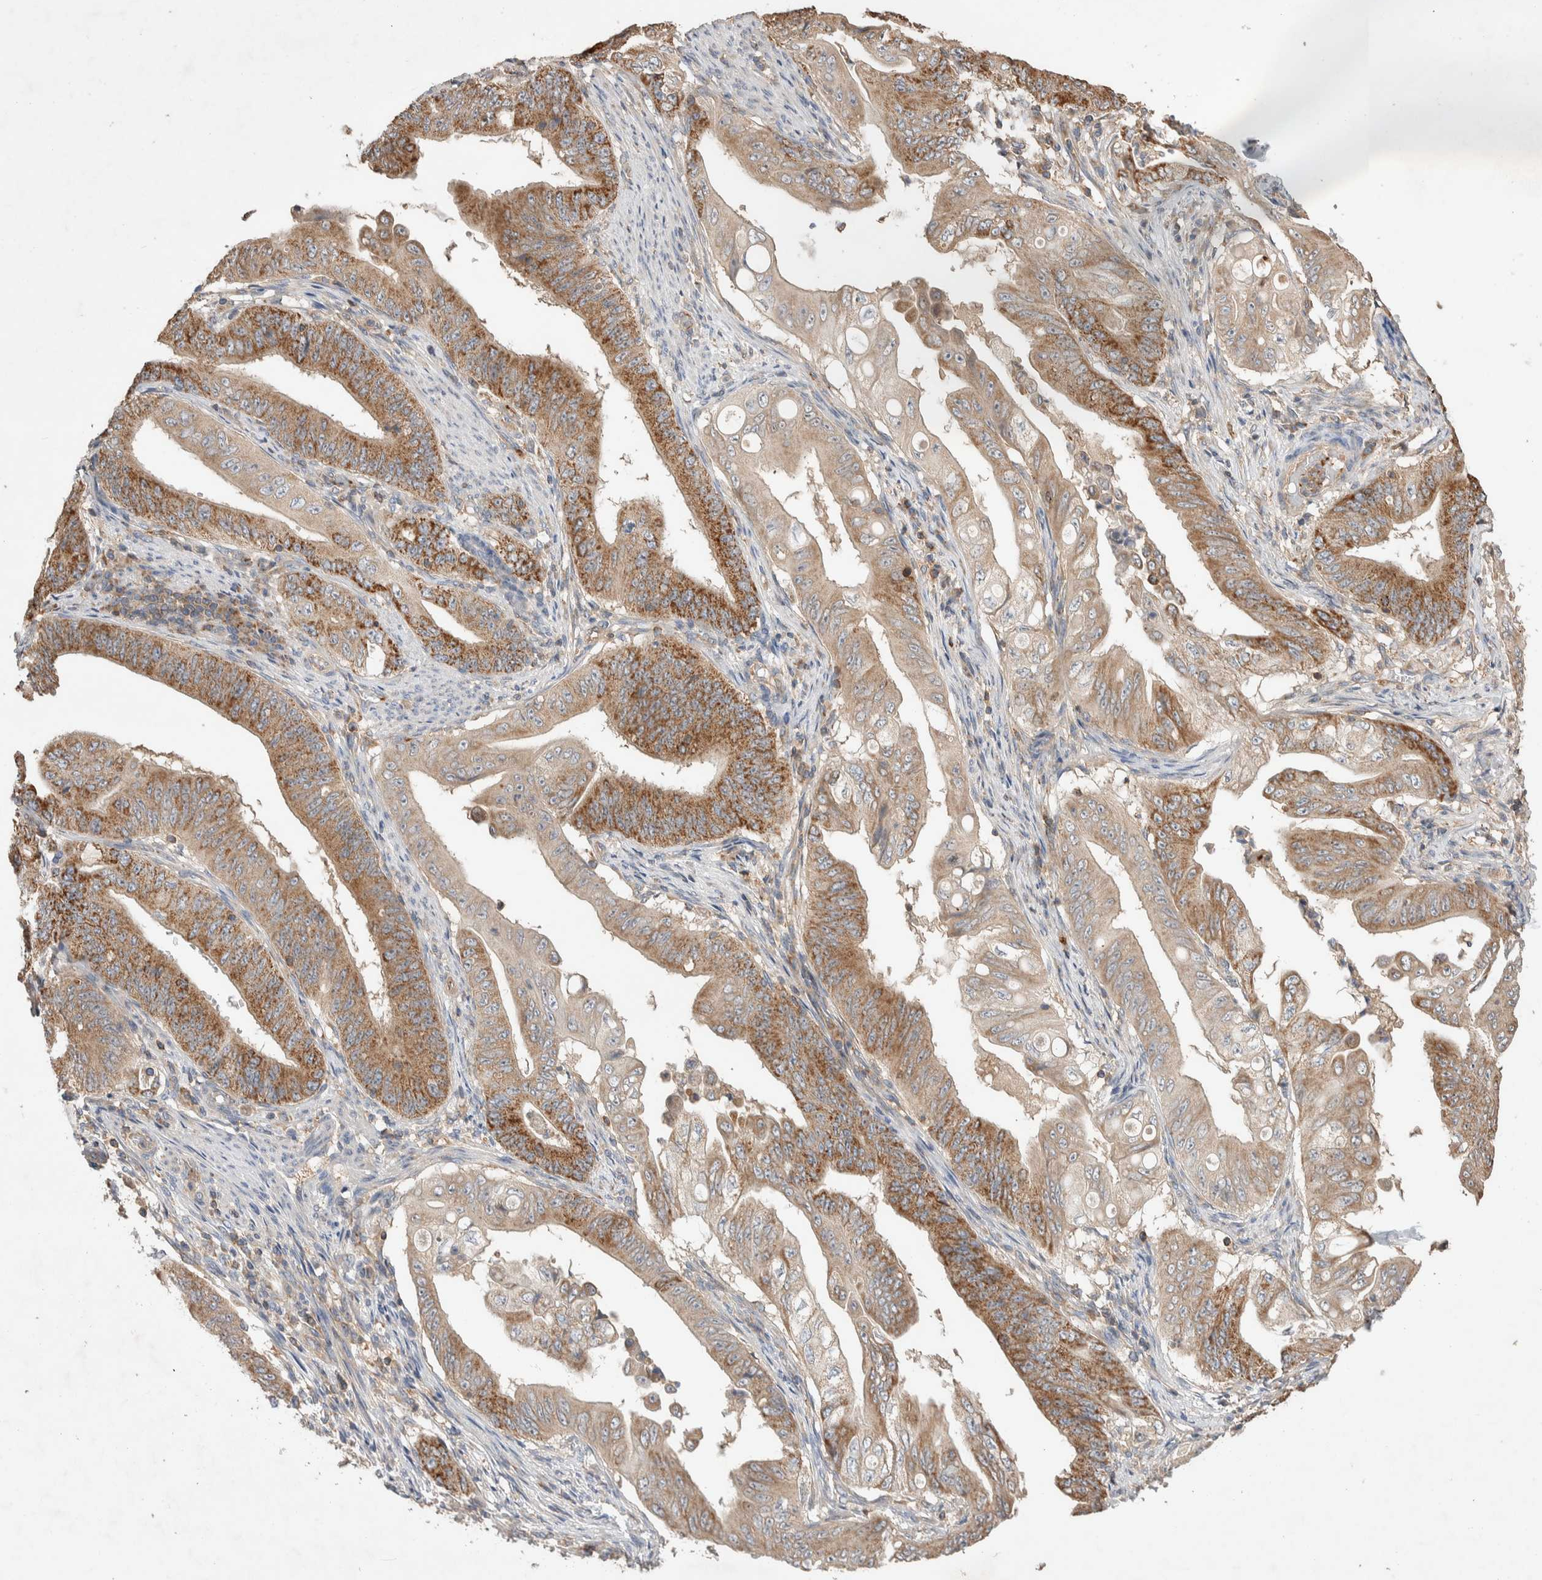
{"staining": {"intensity": "moderate", "quantity": ">75%", "location": "cytoplasmic/membranous"}, "tissue": "stomach cancer", "cell_type": "Tumor cells", "image_type": "cancer", "snomed": [{"axis": "morphology", "description": "Adenocarcinoma, NOS"}, {"axis": "topography", "description": "Stomach"}], "caption": "A medium amount of moderate cytoplasmic/membranous expression is seen in about >75% of tumor cells in stomach cancer (adenocarcinoma) tissue.", "gene": "DEPTOR", "patient": {"sex": "female", "age": 73}}